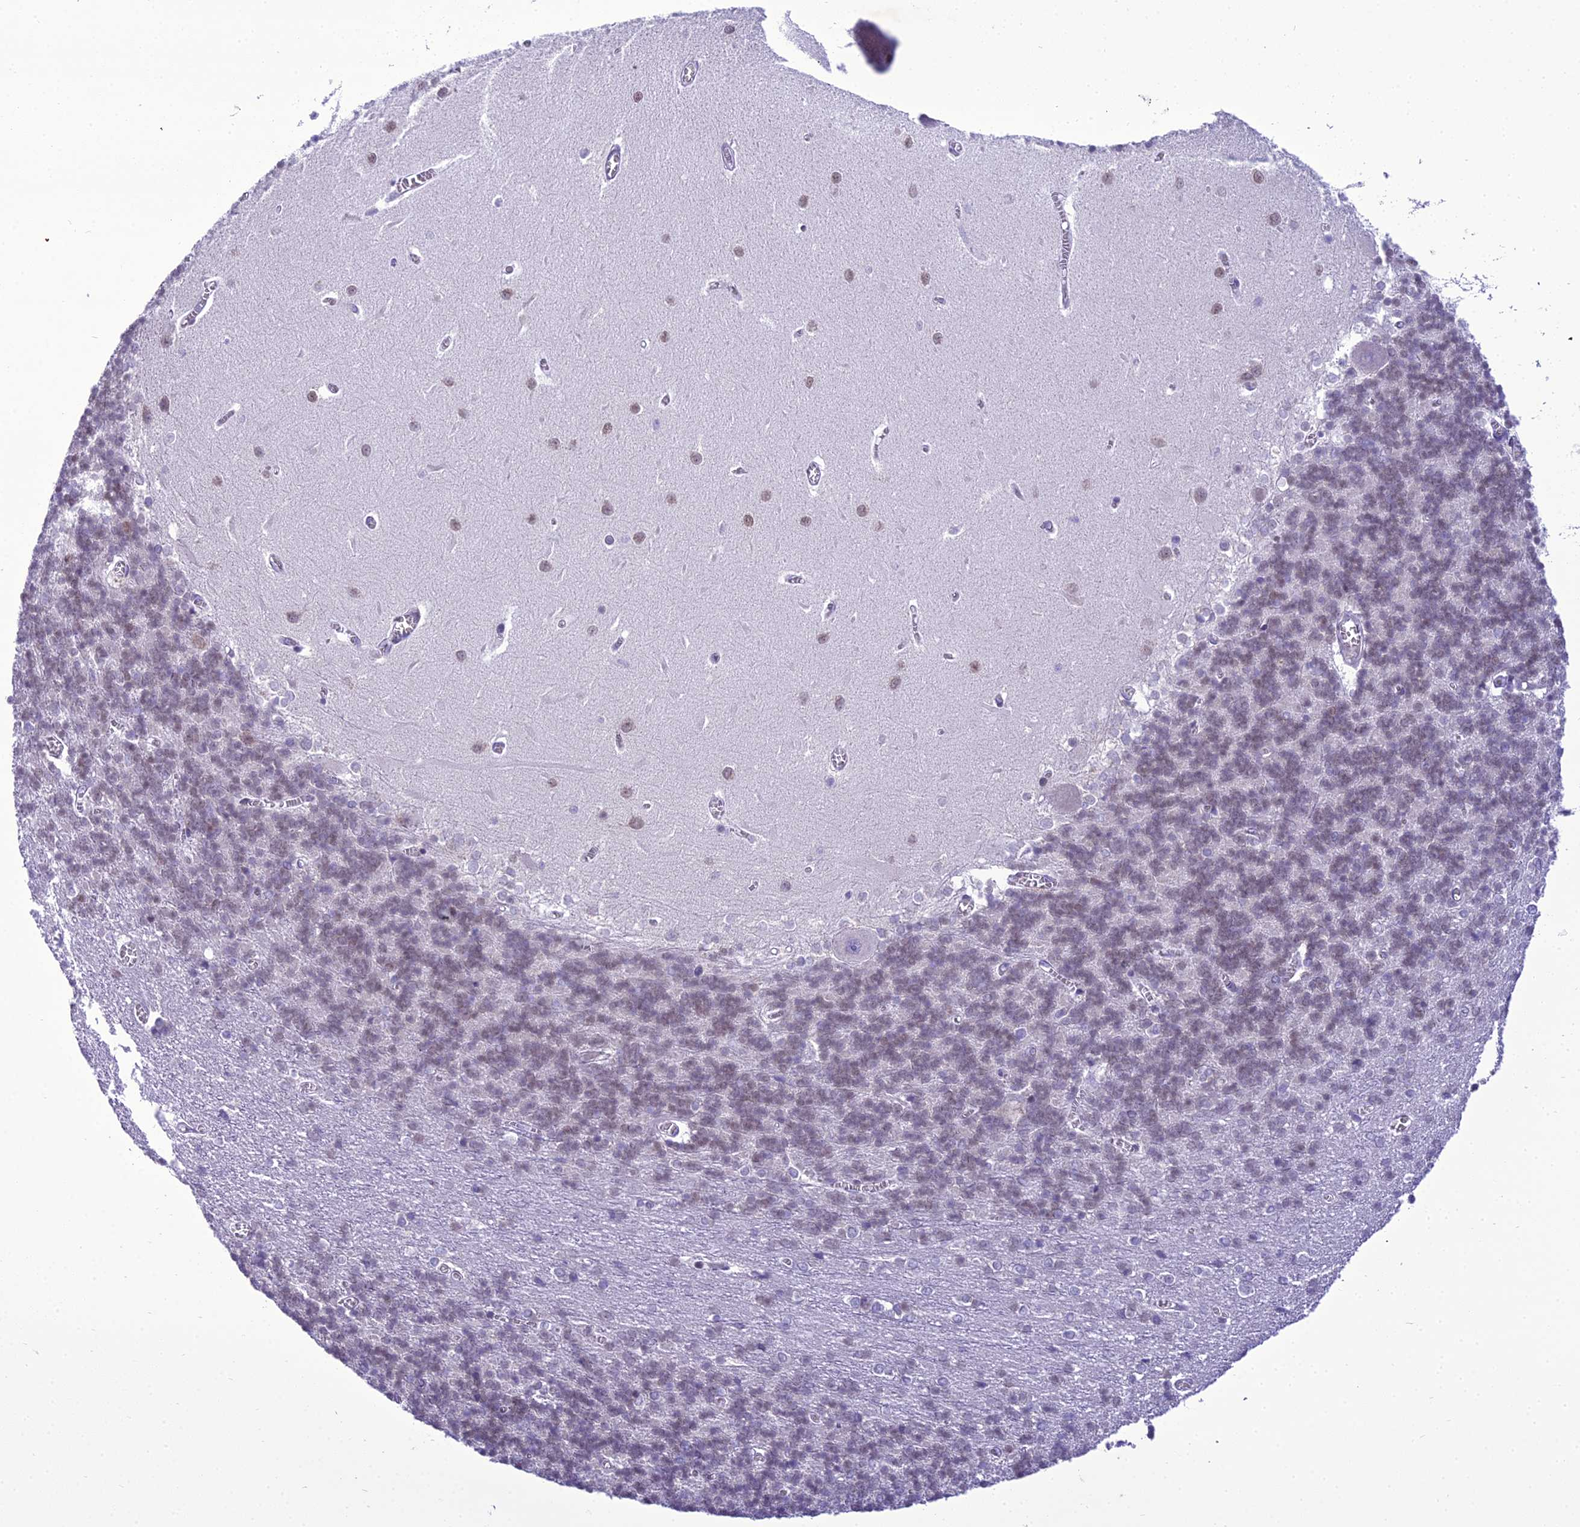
{"staining": {"intensity": "negative", "quantity": "none", "location": "none"}, "tissue": "cerebellum", "cell_type": "Cells in granular layer", "image_type": "normal", "snomed": [{"axis": "morphology", "description": "Normal tissue, NOS"}, {"axis": "topography", "description": "Cerebellum"}], "caption": "The histopathology image displays no significant expression in cells in granular layer of cerebellum.", "gene": "B9D2", "patient": {"sex": "male", "age": 37}}